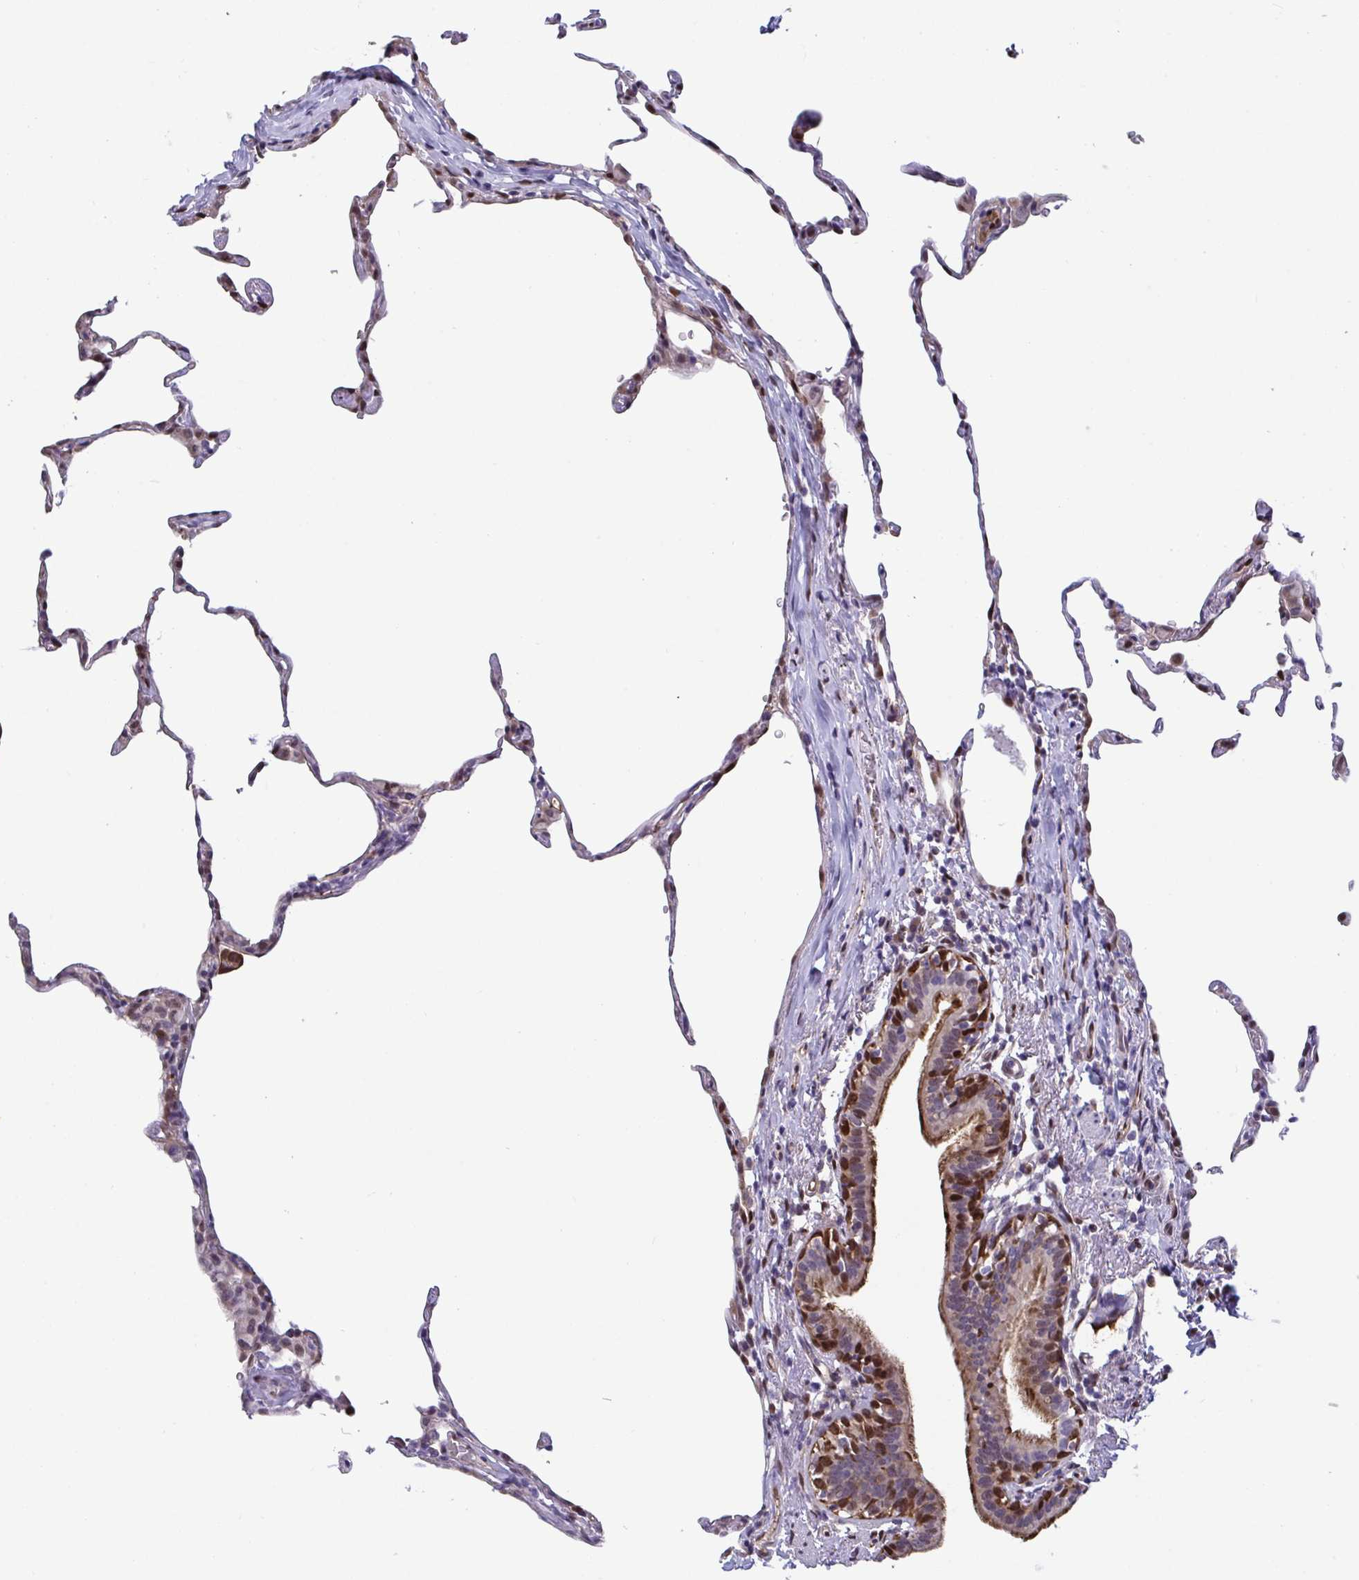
{"staining": {"intensity": "strong", "quantity": "<25%", "location": "cytoplasmic/membranous,nuclear"}, "tissue": "lung", "cell_type": "Alveolar cells", "image_type": "normal", "snomed": [{"axis": "morphology", "description": "Normal tissue, NOS"}, {"axis": "topography", "description": "Lung"}], "caption": "Benign lung was stained to show a protein in brown. There is medium levels of strong cytoplasmic/membranous,nuclear staining in about <25% of alveolar cells. Immunohistochemistry stains the protein of interest in brown and the nuclei are stained blue.", "gene": "PELI1", "patient": {"sex": "female", "age": 57}}